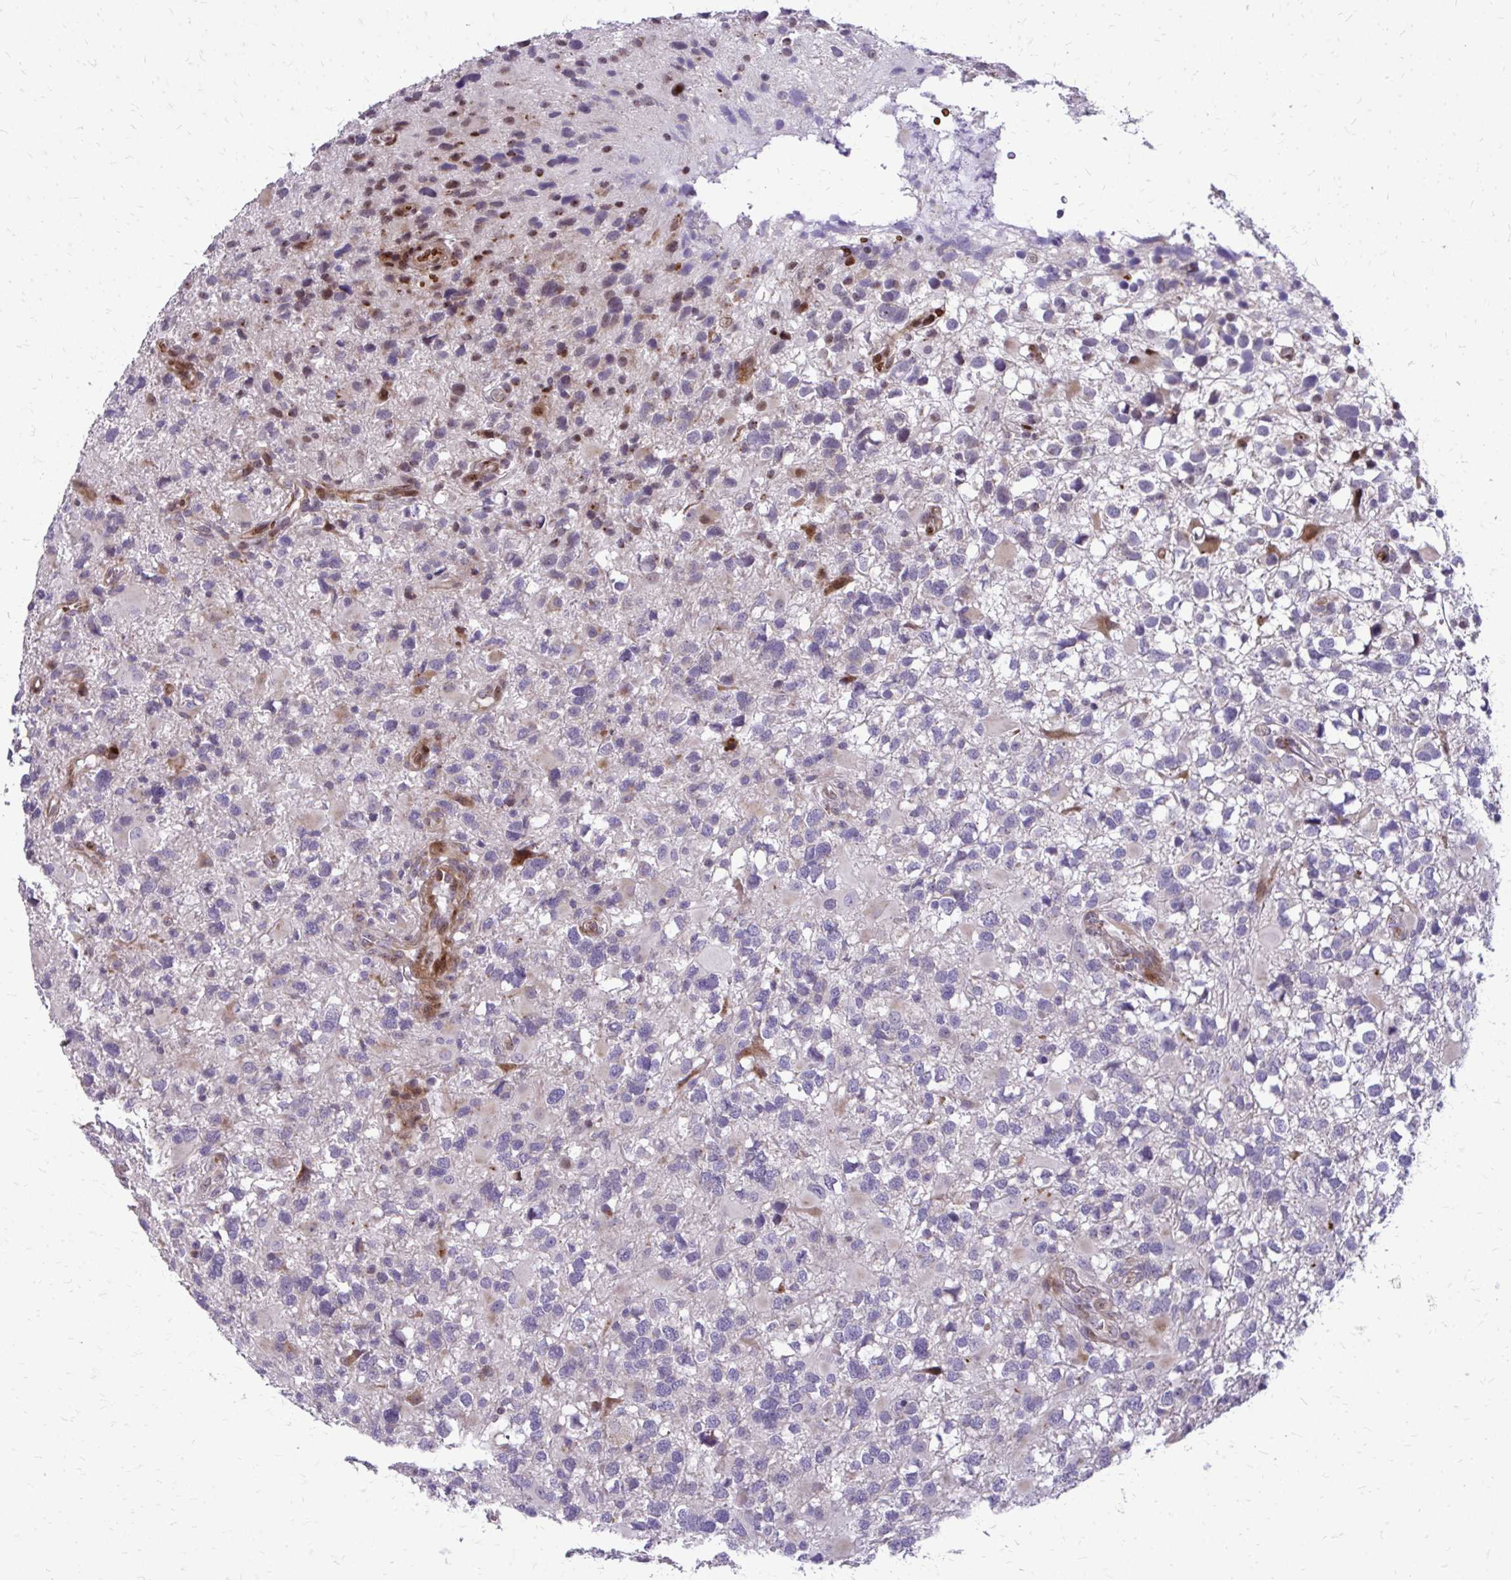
{"staining": {"intensity": "negative", "quantity": "none", "location": "none"}, "tissue": "glioma", "cell_type": "Tumor cells", "image_type": "cancer", "snomed": [{"axis": "morphology", "description": "Glioma, malignant, High grade"}, {"axis": "topography", "description": "Brain"}], "caption": "An immunohistochemistry histopathology image of malignant glioma (high-grade) is shown. There is no staining in tumor cells of malignant glioma (high-grade).", "gene": "FUNDC2", "patient": {"sex": "male", "age": 54}}